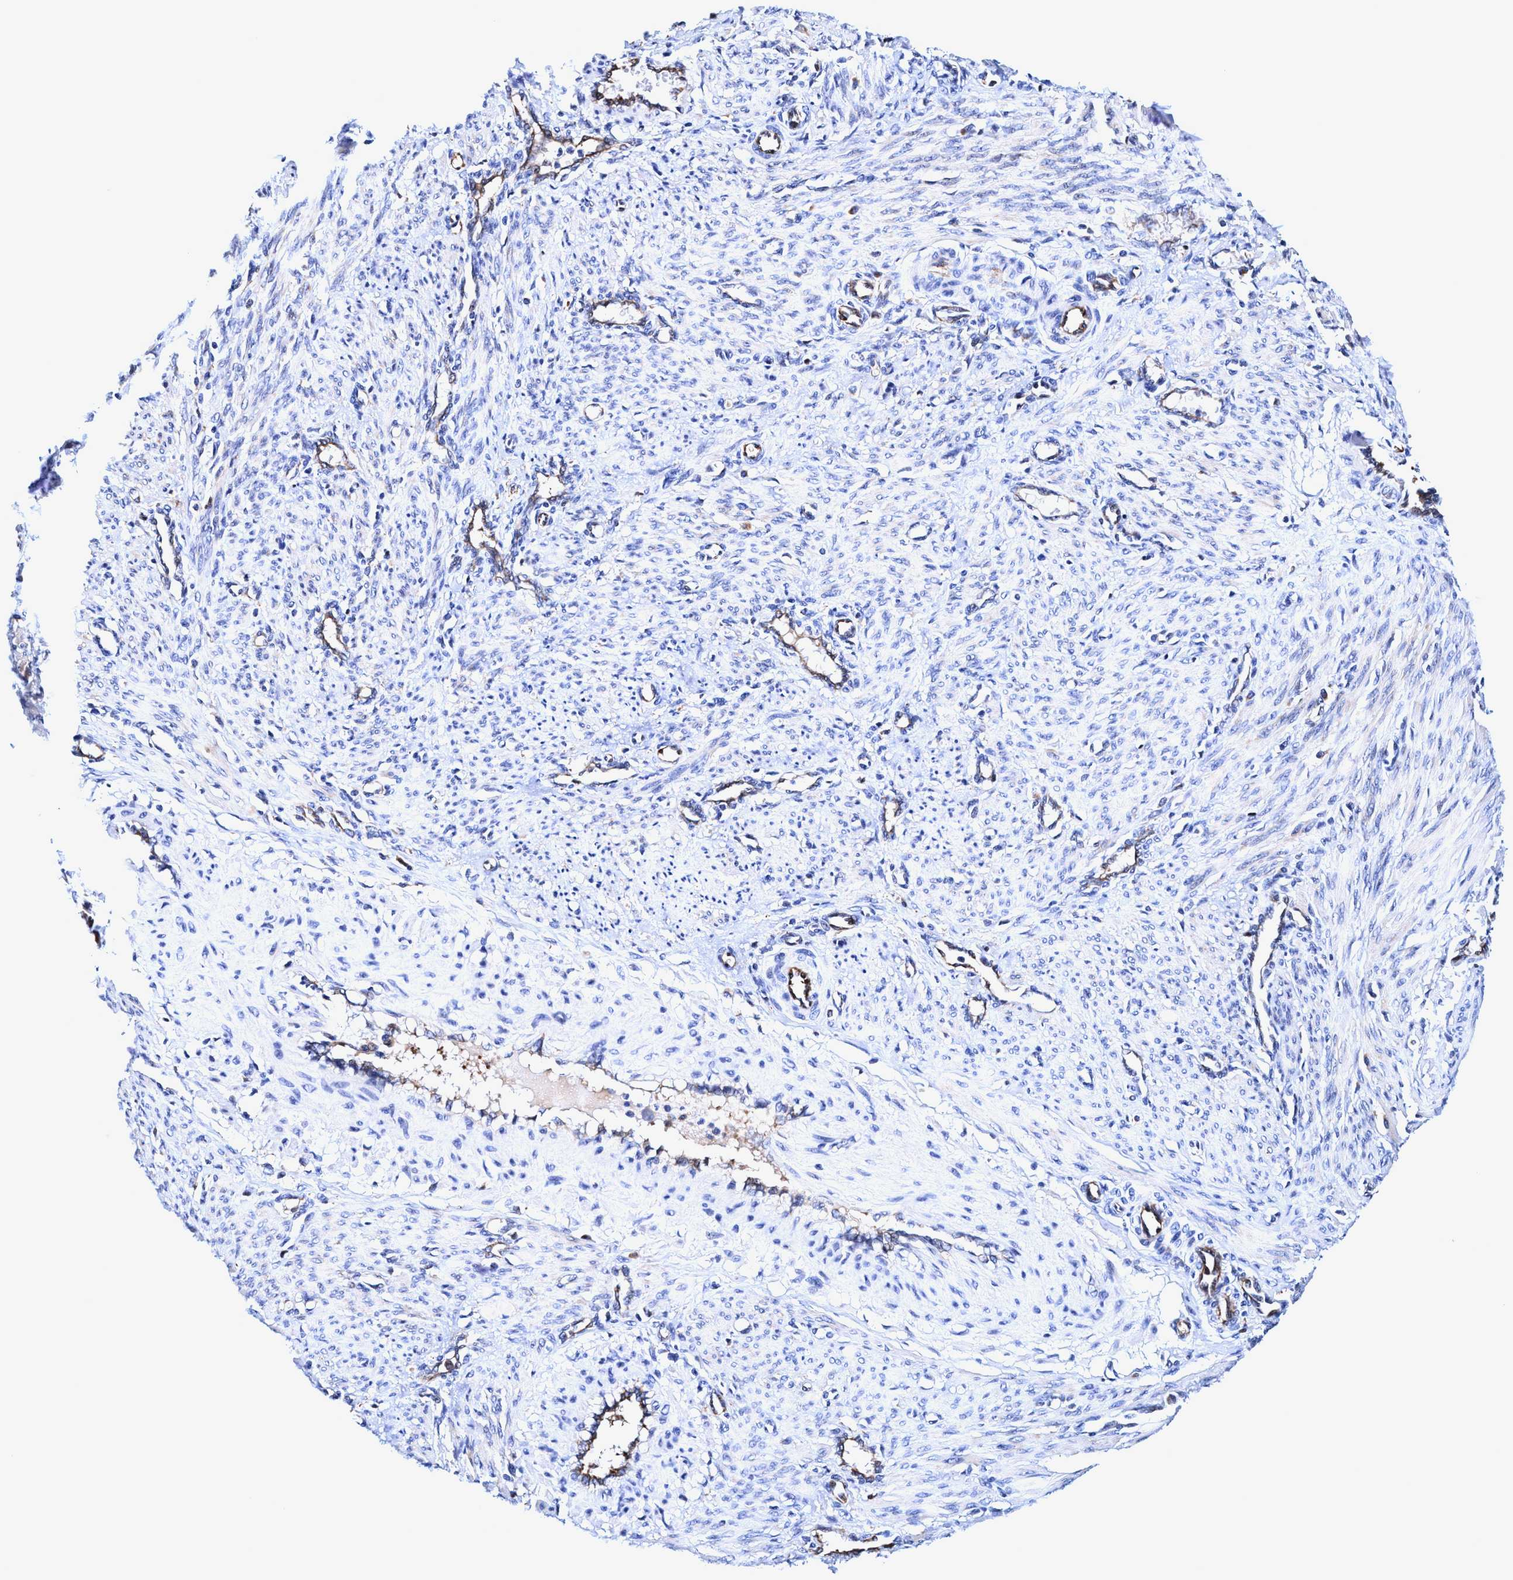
{"staining": {"intensity": "negative", "quantity": "none", "location": "none"}, "tissue": "smooth muscle", "cell_type": "Smooth muscle cells", "image_type": "normal", "snomed": [{"axis": "morphology", "description": "Normal tissue, NOS"}, {"axis": "topography", "description": "Endometrium"}], "caption": "Unremarkable smooth muscle was stained to show a protein in brown. There is no significant staining in smooth muscle cells. (DAB immunohistochemistry (IHC) visualized using brightfield microscopy, high magnification).", "gene": "UBALD2", "patient": {"sex": "female", "age": 33}}